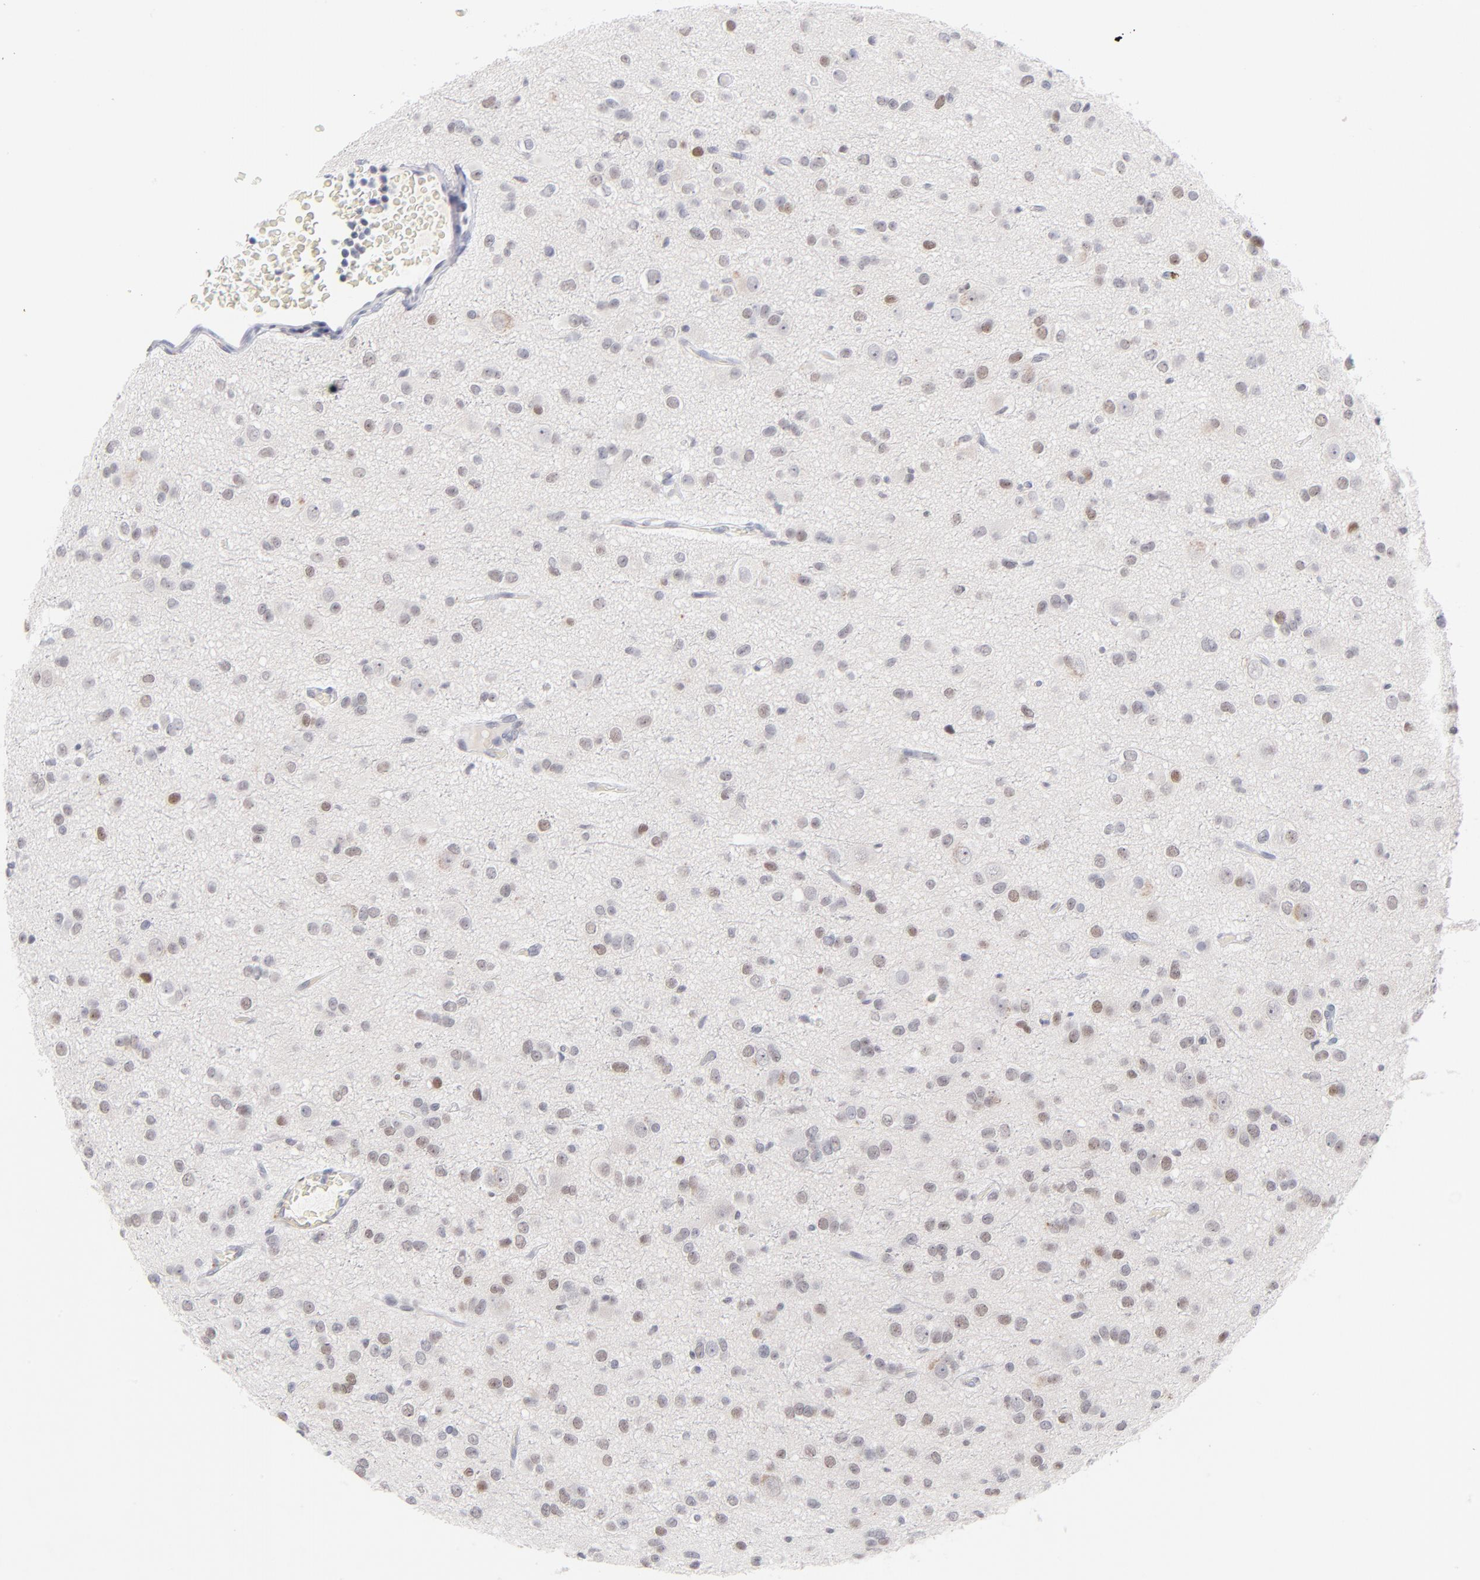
{"staining": {"intensity": "weak", "quantity": "25%-75%", "location": "nuclear"}, "tissue": "glioma", "cell_type": "Tumor cells", "image_type": "cancer", "snomed": [{"axis": "morphology", "description": "Glioma, malignant, Low grade"}, {"axis": "topography", "description": "Brain"}], "caption": "Protein expression by IHC demonstrates weak nuclear positivity in about 25%-75% of tumor cells in glioma. Immunohistochemistry (ihc) stains the protein of interest in brown and the nuclei are stained blue.", "gene": "PARP1", "patient": {"sex": "male", "age": 42}}